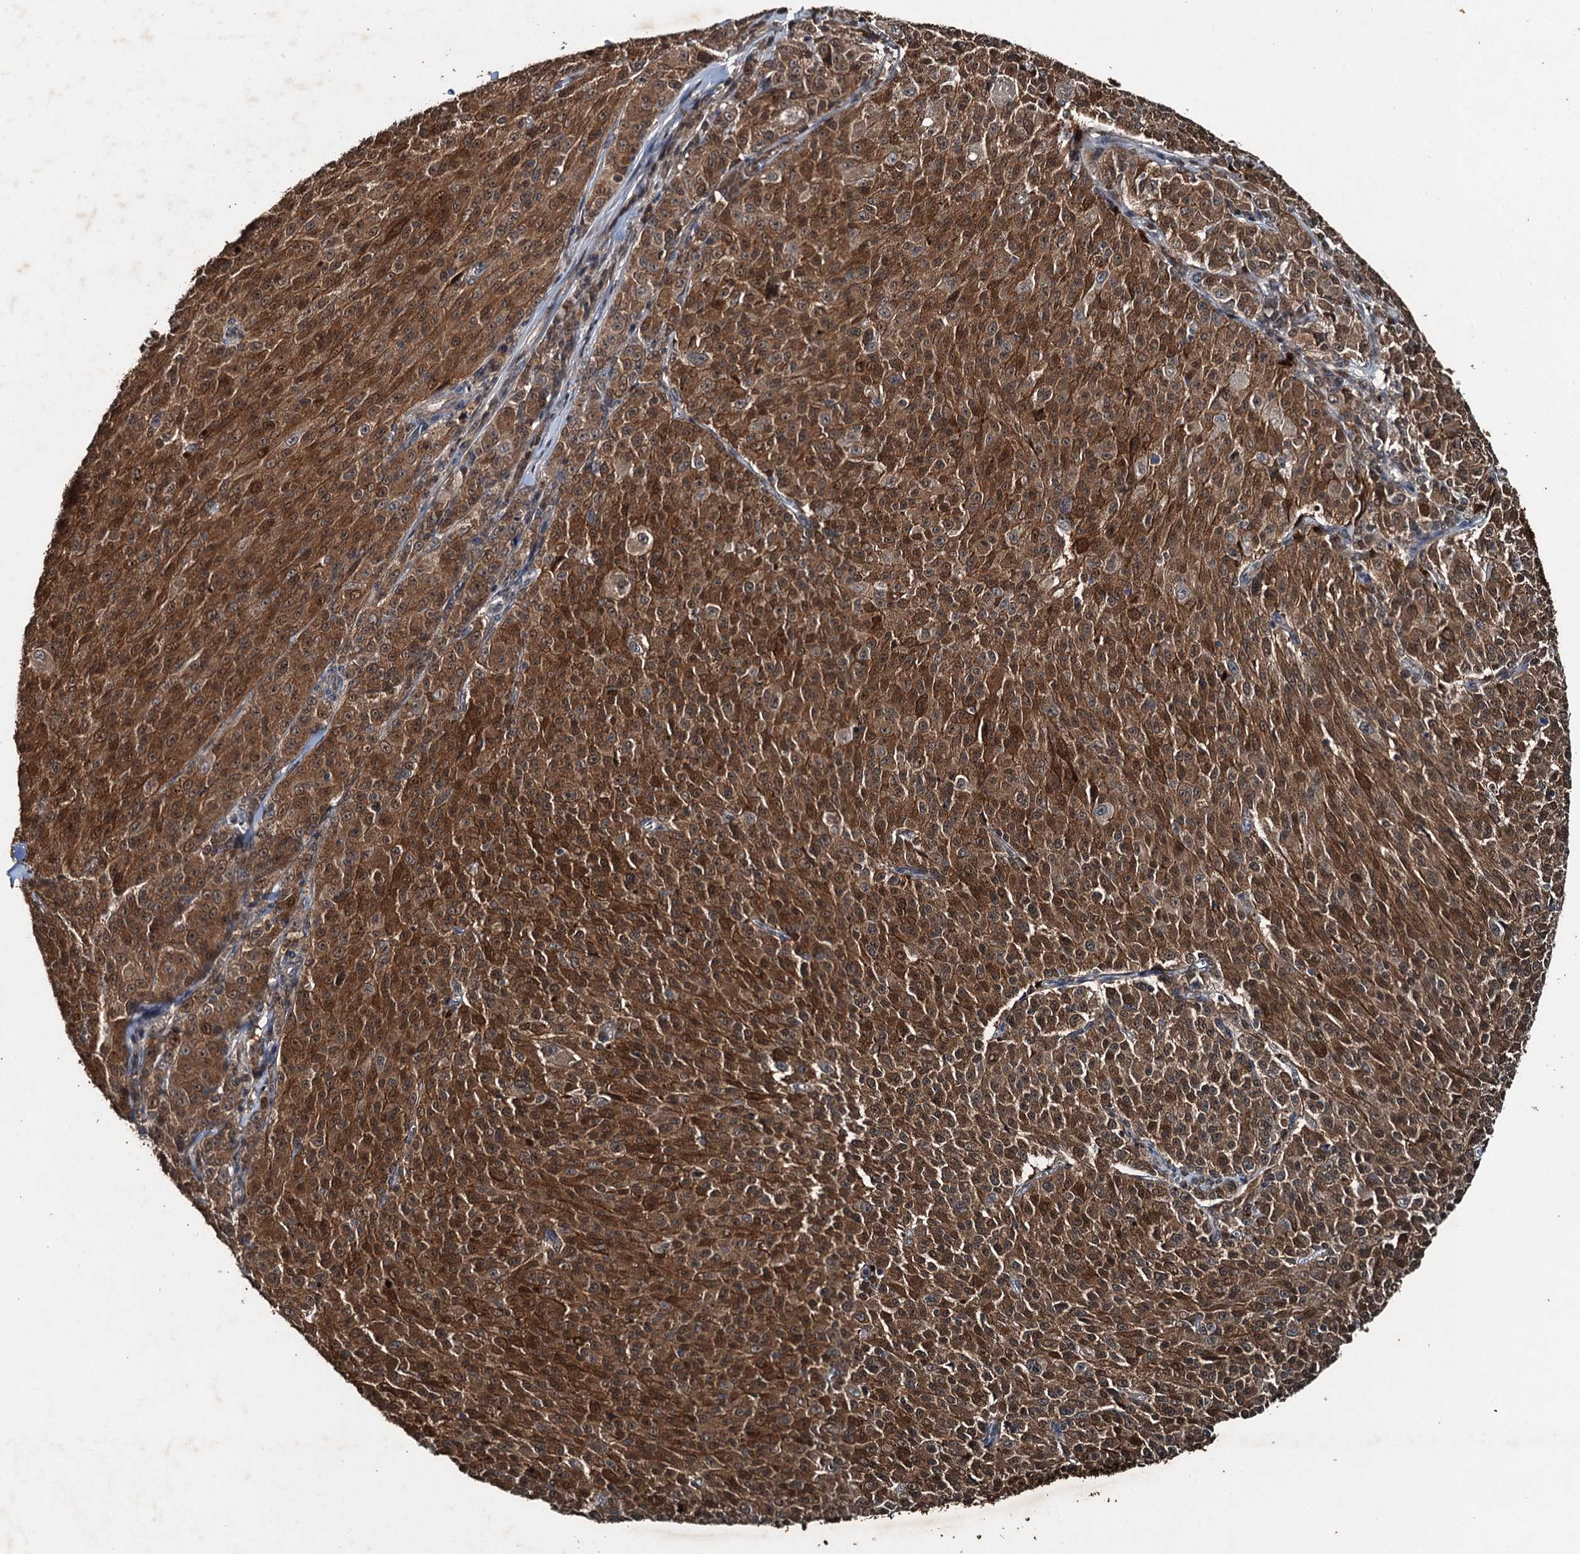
{"staining": {"intensity": "moderate", "quantity": ">75%", "location": "cytoplasmic/membranous,nuclear"}, "tissue": "melanoma", "cell_type": "Tumor cells", "image_type": "cancer", "snomed": [{"axis": "morphology", "description": "Malignant melanoma, NOS"}, {"axis": "topography", "description": "Skin"}], "caption": "Human malignant melanoma stained with a brown dye demonstrates moderate cytoplasmic/membranous and nuclear positive staining in about >75% of tumor cells.", "gene": "TCTN1", "patient": {"sex": "female", "age": 52}}